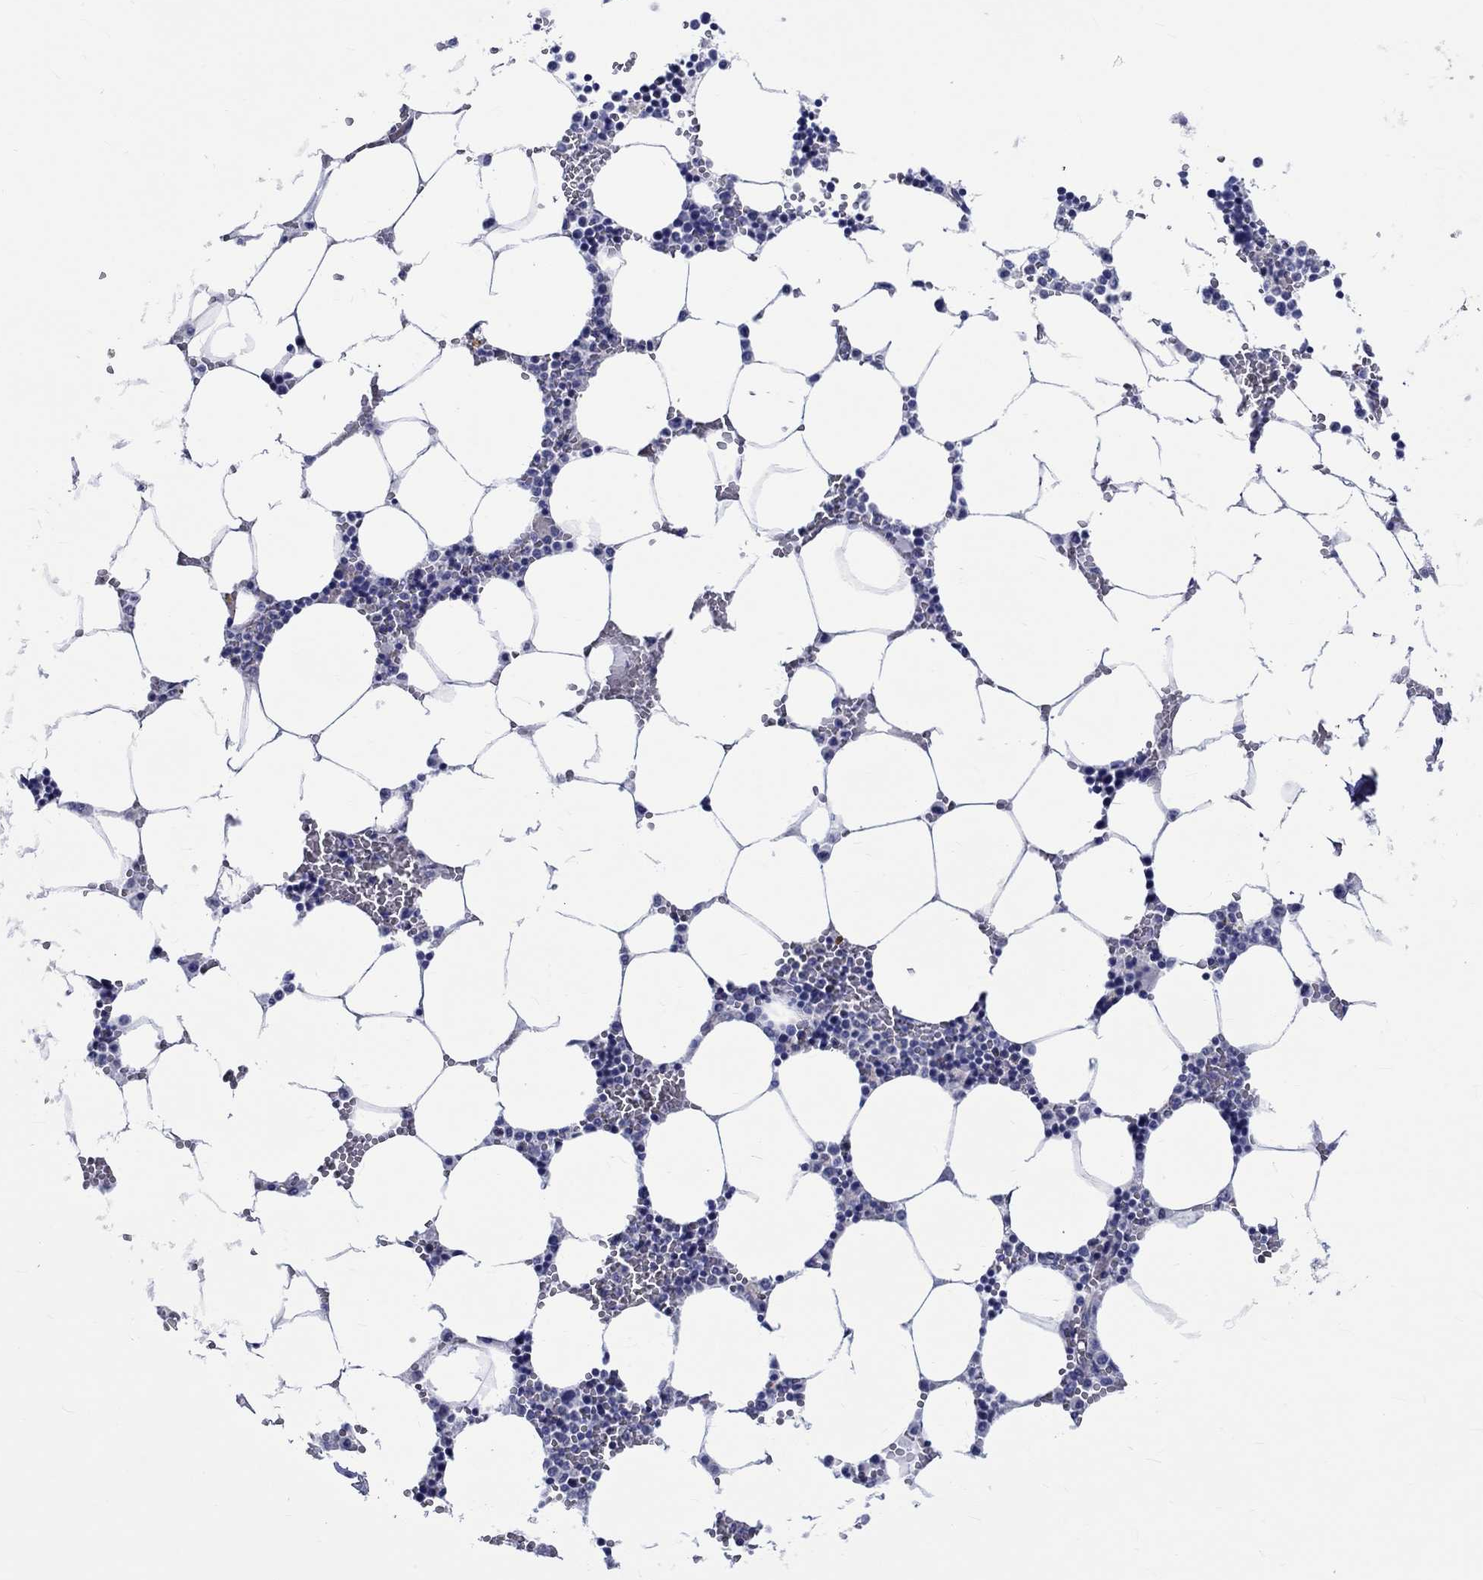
{"staining": {"intensity": "negative", "quantity": "none", "location": "none"}, "tissue": "bone marrow", "cell_type": "Hematopoietic cells", "image_type": "normal", "snomed": [{"axis": "morphology", "description": "Normal tissue, NOS"}, {"axis": "topography", "description": "Bone marrow"}], "caption": "DAB (3,3'-diaminobenzidine) immunohistochemical staining of benign human bone marrow exhibits no significant positivity in hematopoietic cells. (Immunohistochemistry, brightfield microscopy, high magnification).", "gene": "SH2D7", "patient": {"sex": "female", "age": 64}}